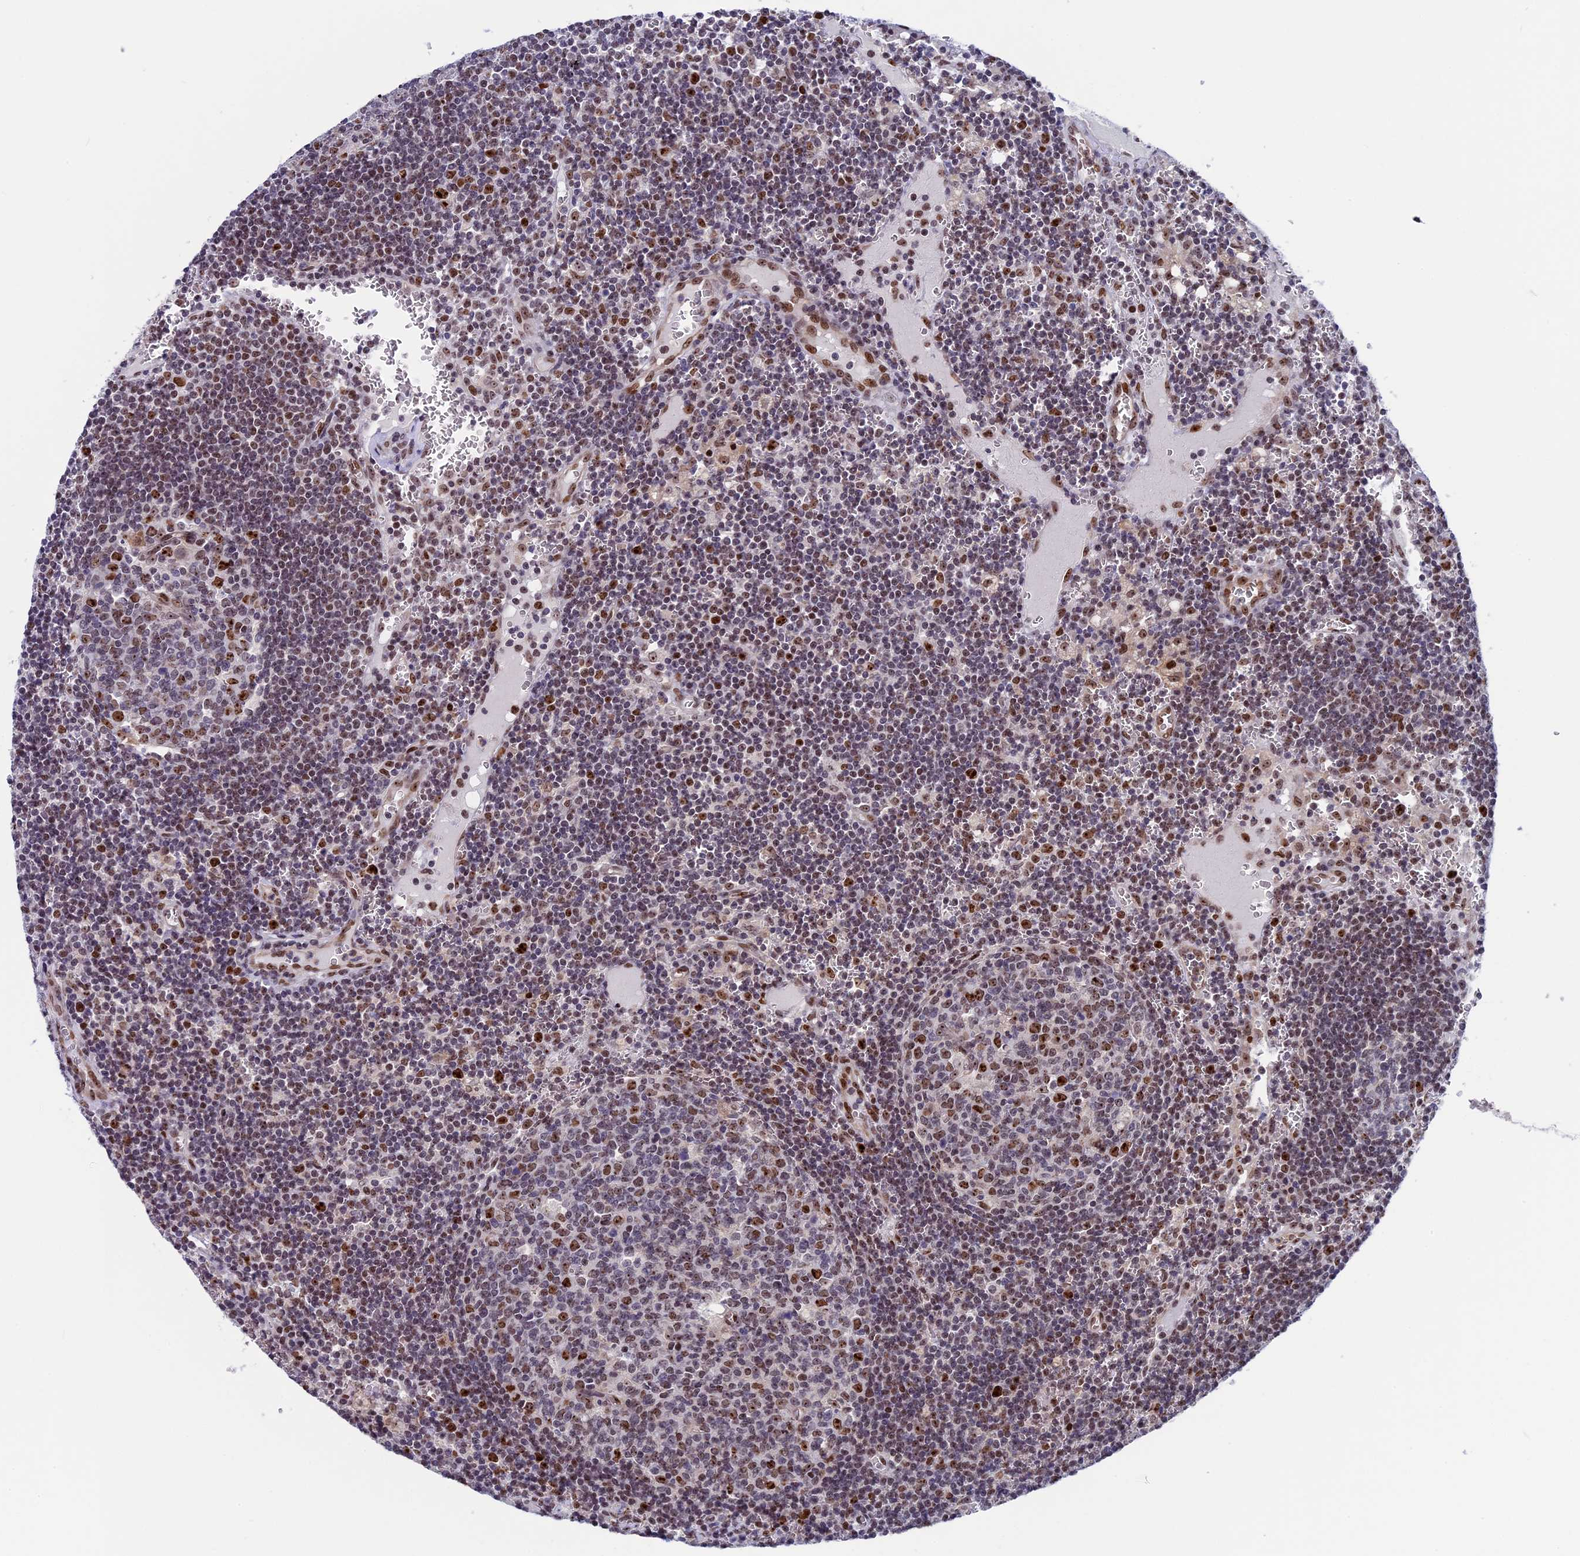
{"staining": {"intensity": "moderate", "quantity": "25%-75%", "location": "nuclear"}, "tissue": "lymph node", "cell_type": "Germinal center cells", "image_type": "normal", "snomed": [{"axis": "morphology", "description": "Normal tissue, NOS"}, {"axis": "topography", "description": "Lymph node"}], "caption": "High-magnification brightfield microscopy of benign lymph node stained with DAB (3,3'-diaminobenzidine) (brown) and counterstained with hematoxylin (blue). germinal center cells exhibit moderate nuclear expression is present in approximately25%-75% of cells.", "gene": "CCDC86", "patient": {"sex": "female", "age": 73}}